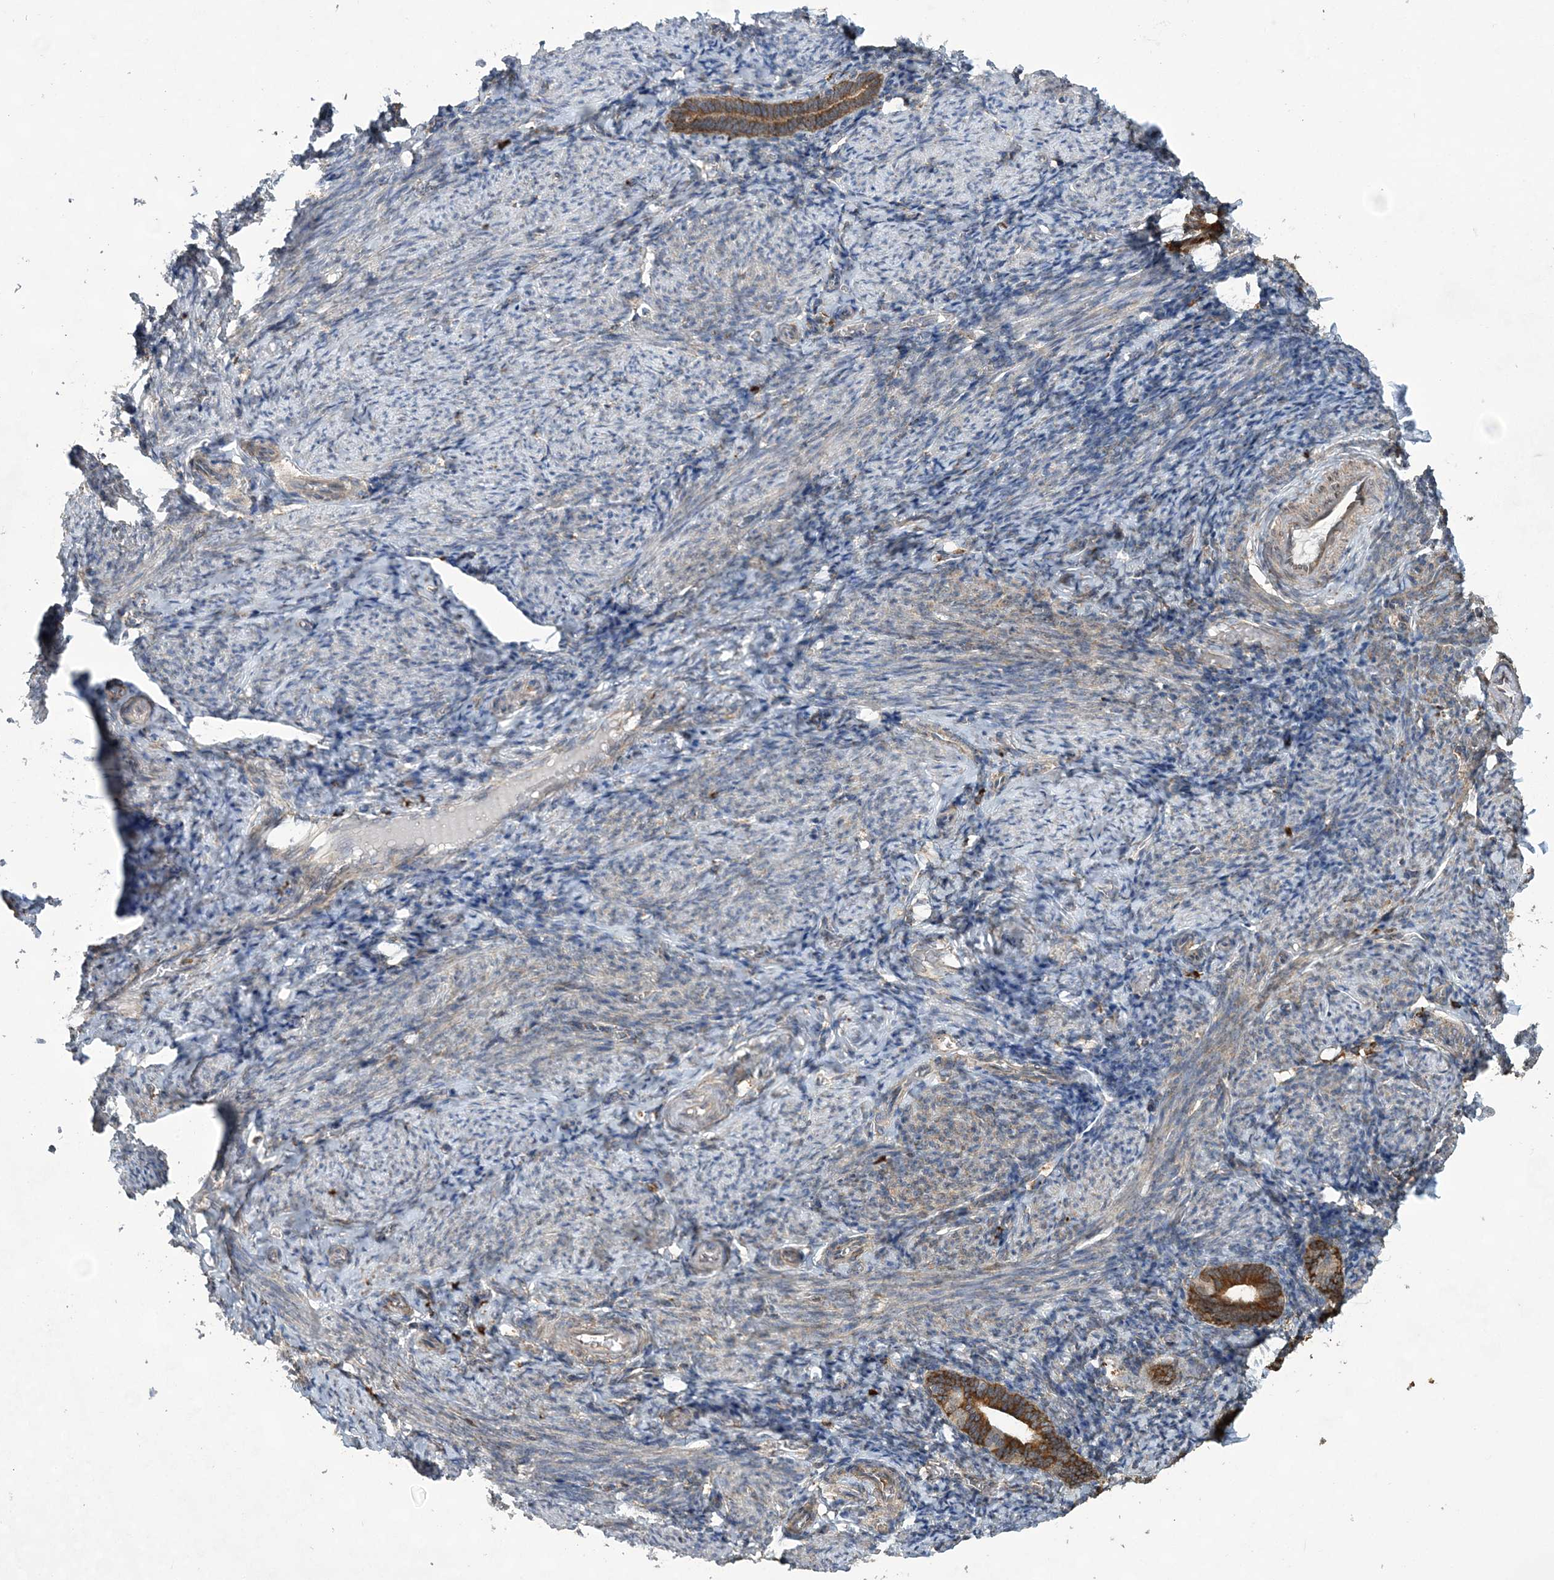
{"staining": {"intensity": "weak", "quantity": "<25%", "location": "cytoplasmic/membranous"}, "tissue": "endometrium", "cell_type": "Cells in endometrial stroma", "image_type": "normal", "snomed": [{"axis": "morphology", "description": "Normal tissue, NOS"}, {"axis": "topography", "description": "Endometrium"}], "caption": "This is an immunohistochemistry (IHC) histopathology image of normal endometrium. There is no staining in cells in endometrial stroma.", "gene": "WDR12", "patient": {"sex": "female", "age": 51}}